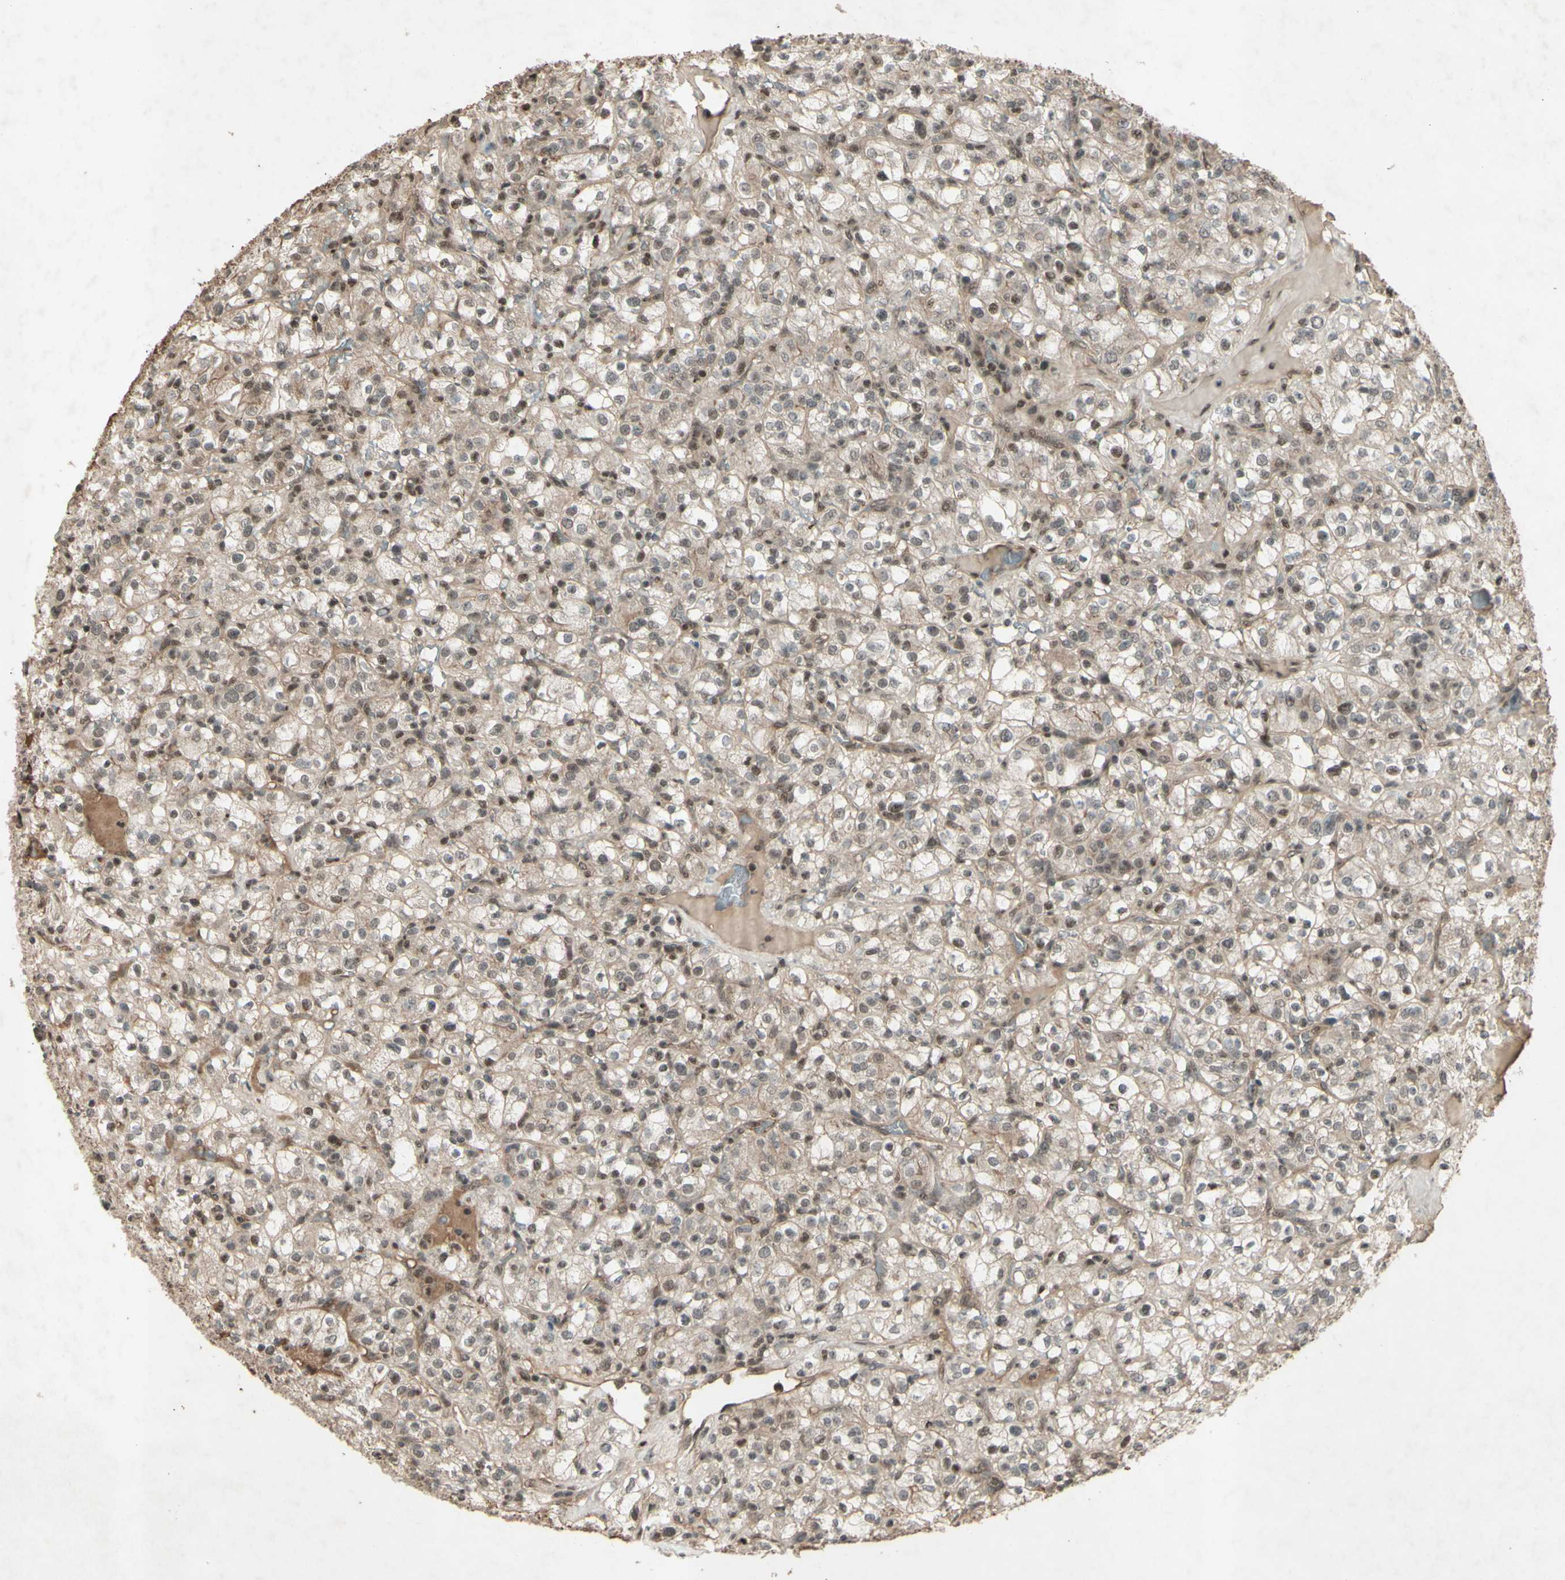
{"staining": {"intensity": "strong", "quantity": "<25%", "location": "cytoplasmic/membranous,nuclear"}, "tissue": "renal cancer", "cell_type": "Tumor cells", "image_type": "cancer", "snomed": [{"axis": "morphology", "description": "Normal tissue, NOS"}, {"axis": "morphology", "description": "Adenocarcinoma, NOS"}, {"axis": "topography", "description": "Kidney"}], "caption": "Renal adenocarcinoma stained for a protein demonstrates strong cytoplasmic/membranous and nuclear positivity in tumor cells.", "gene": "SNW1", "patient": {"sex": "female", "age": 72}}